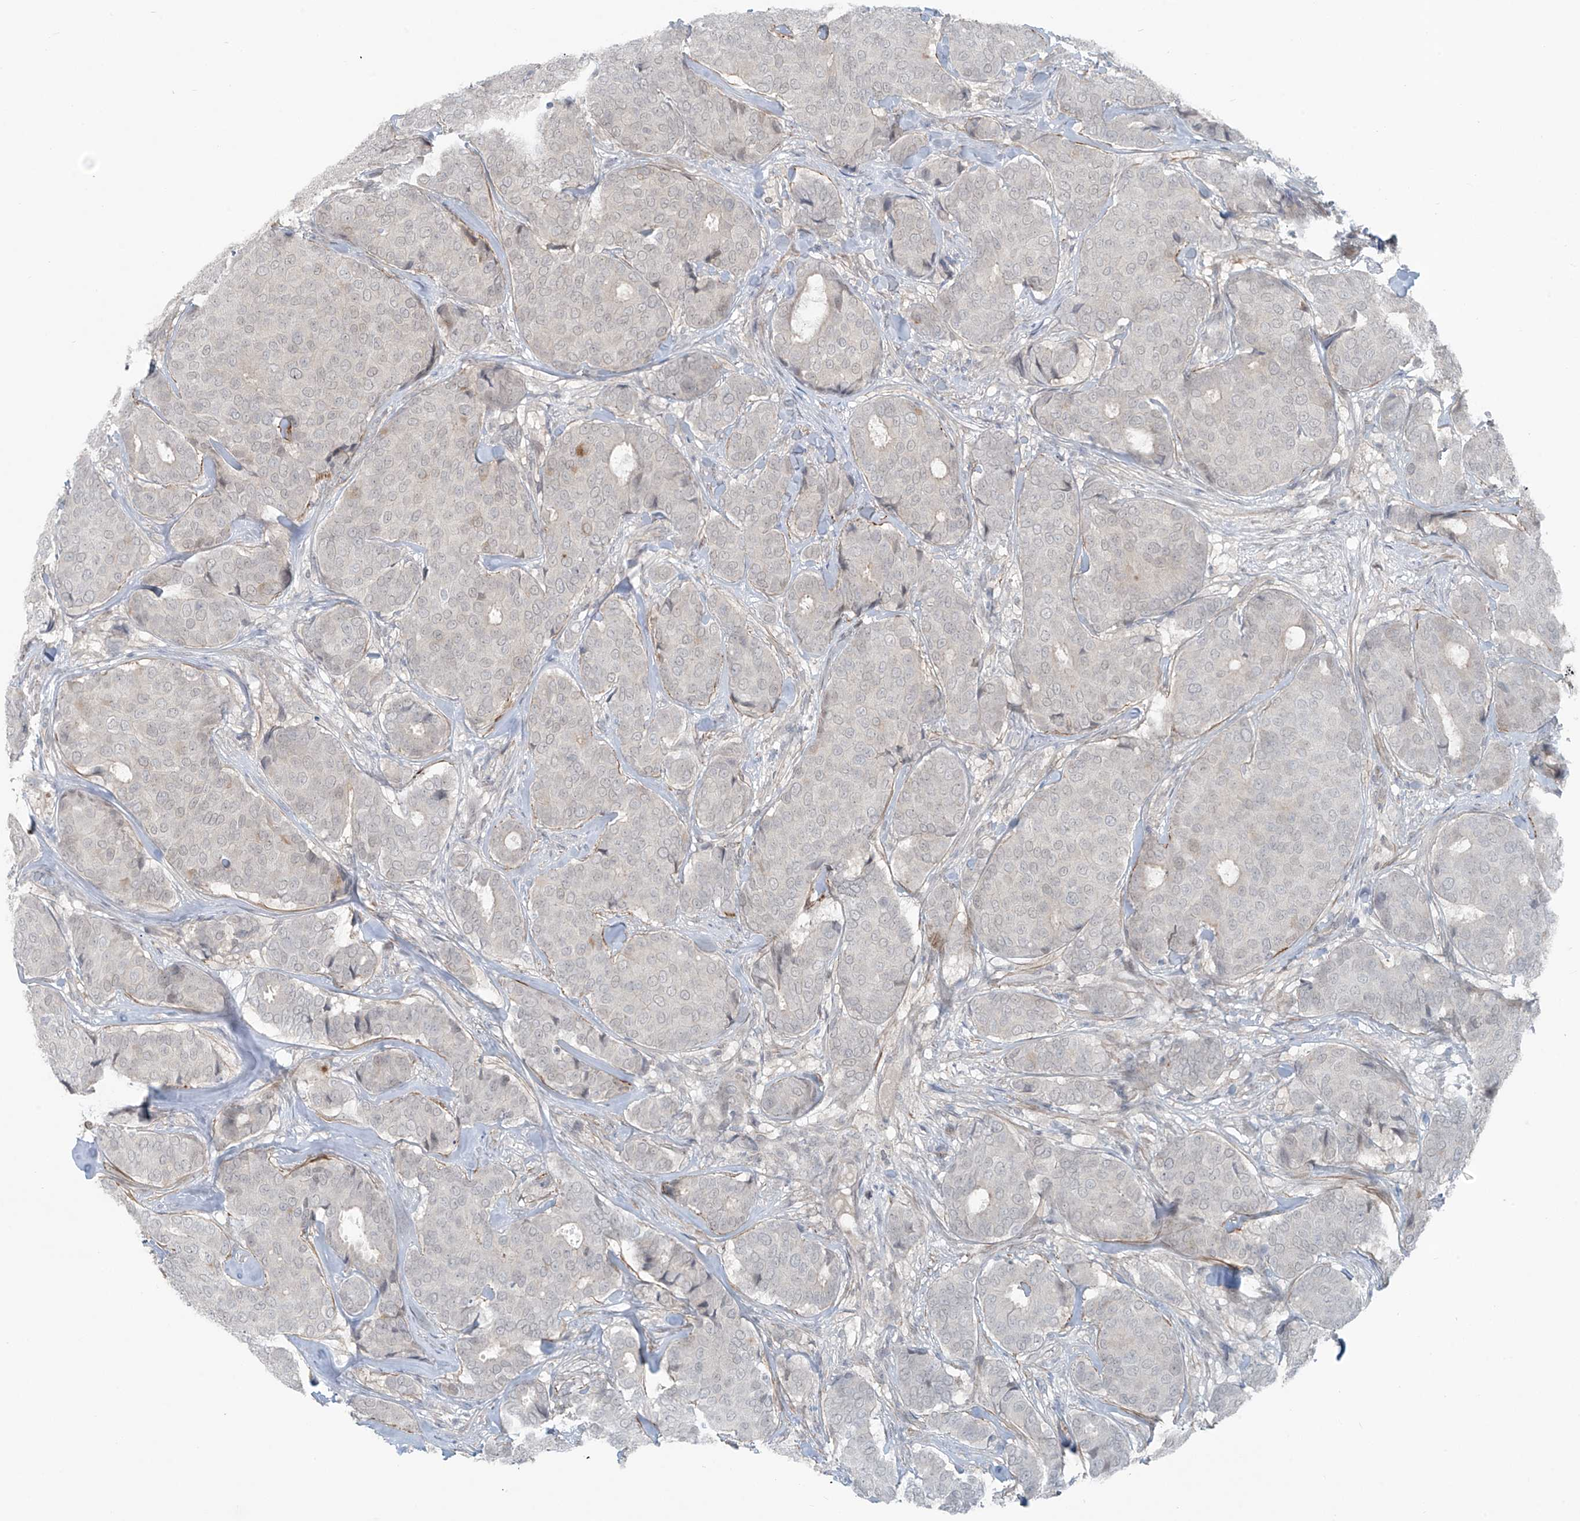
{"staining": {"intensity": "negative", "quantity": "none", "location": "none"}, "tissue": "breast cancer", "cell_type": "Tumor cells", "image_type": "cancer", "snomed": [{"axis": "morphology", "description": "Duct carcinoma"}, {"axis": "topography", "description": "Breast"}], "caption": "Image shows no protein positivity in tumor cells of breast cancer (infiltrating ductal carcinoma) tissue. (Stains: DAB IHC with hematoxylin counter stain, Microscopy: brightfield microscopy at high magnification).", "gene": "RASGEF1A", "patient": {"sex": "female", "age": 75}}